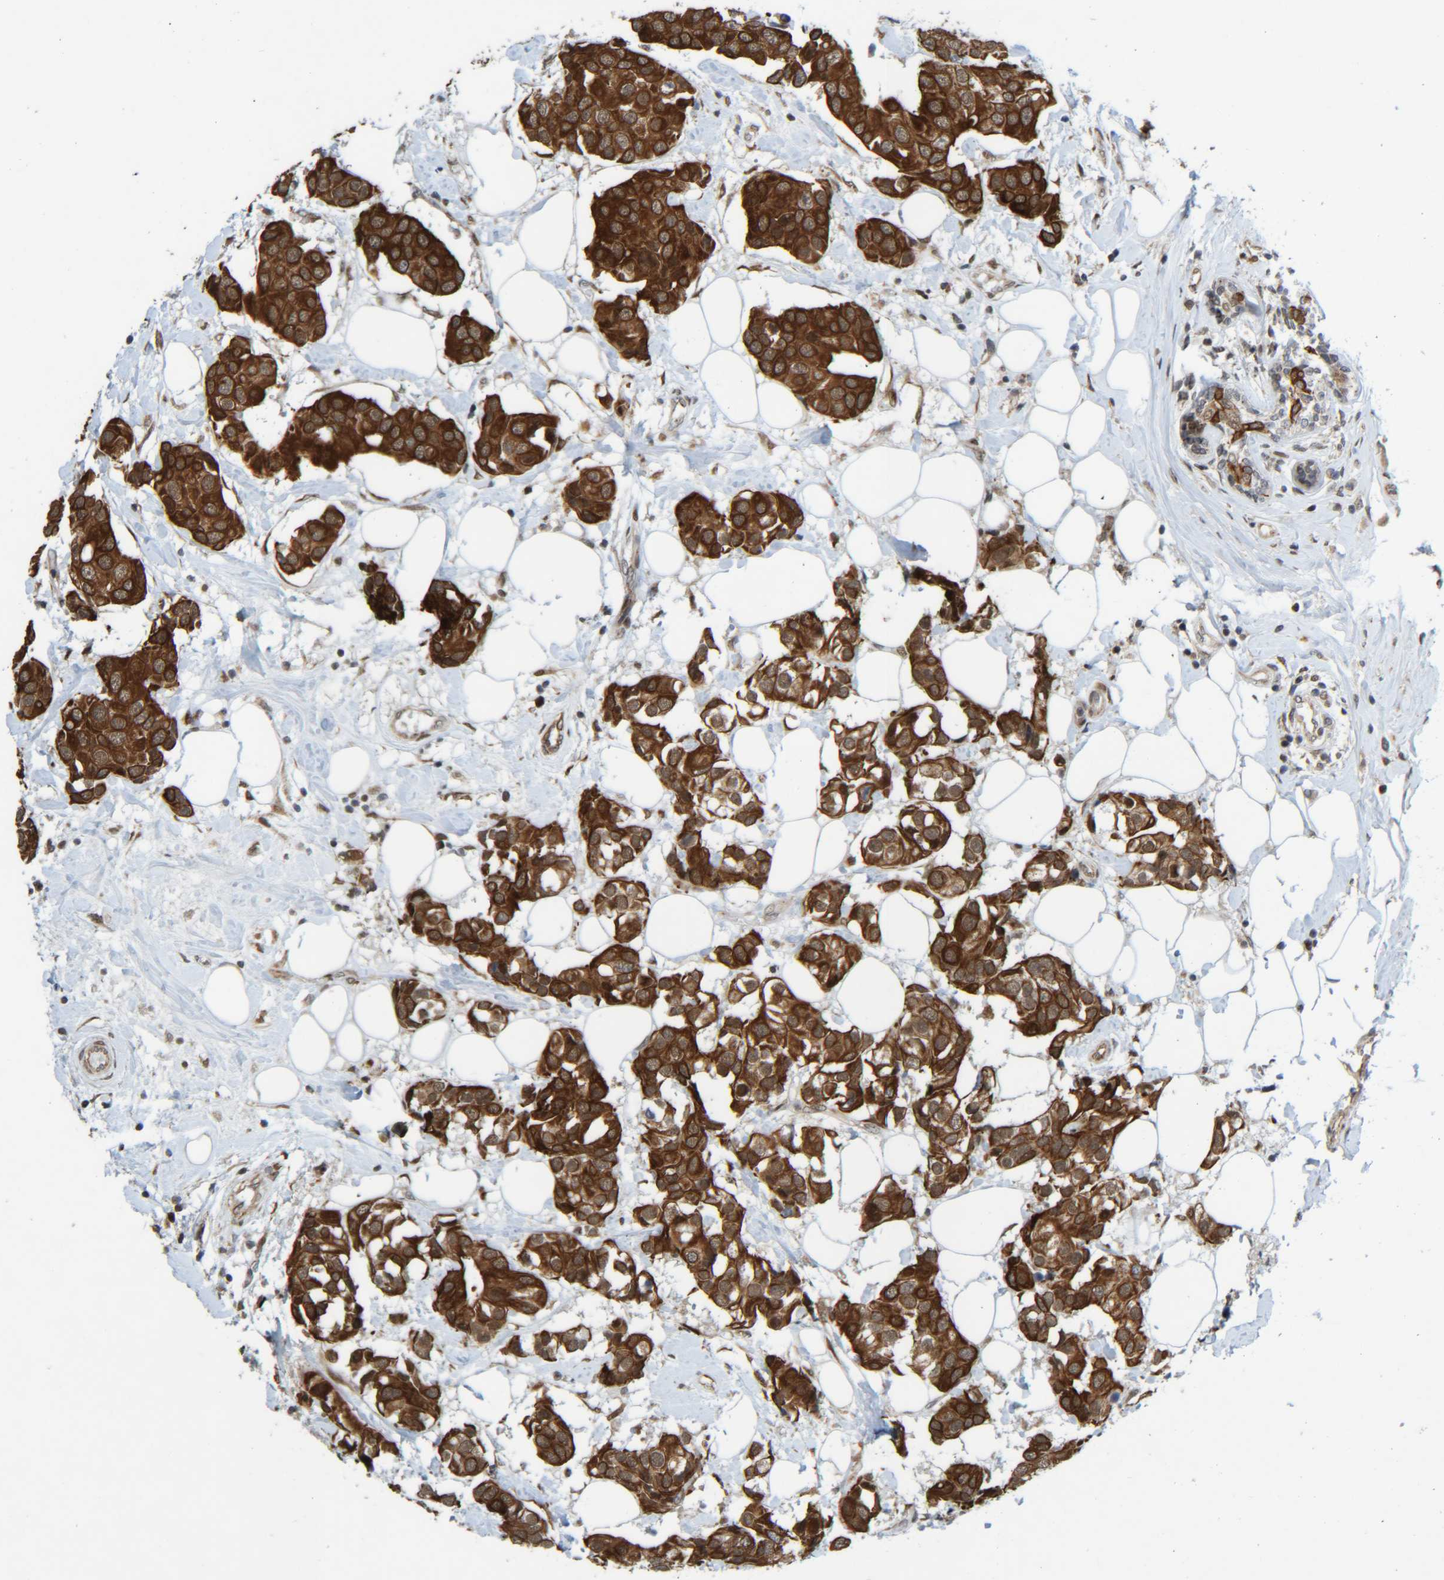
{"staining": {"intensity": "strong", "quantity": ">75%", "location": "cytoplasmic/membranous"}, "tissue": "breast cancer", "cell_type": "Tumor cells", "image_type": "cancer", "snomed": [{"axis": "morphology", "description": "Normal tissue, NOS"}, {"axis": "morphology", "description": "Duct carcinoma"}, {"axis": "topography", "description": "Breast"}], "caption": "A histopathology image showing strong cytoplasmic/membranous positivity in approximately >75% of tumor cells in breast infiltrating ductal carcinoma, as visualized by brown immunohistochemical staining.", "gene": "CCDC57", "patient": {"sex": "female", "age": 39}}